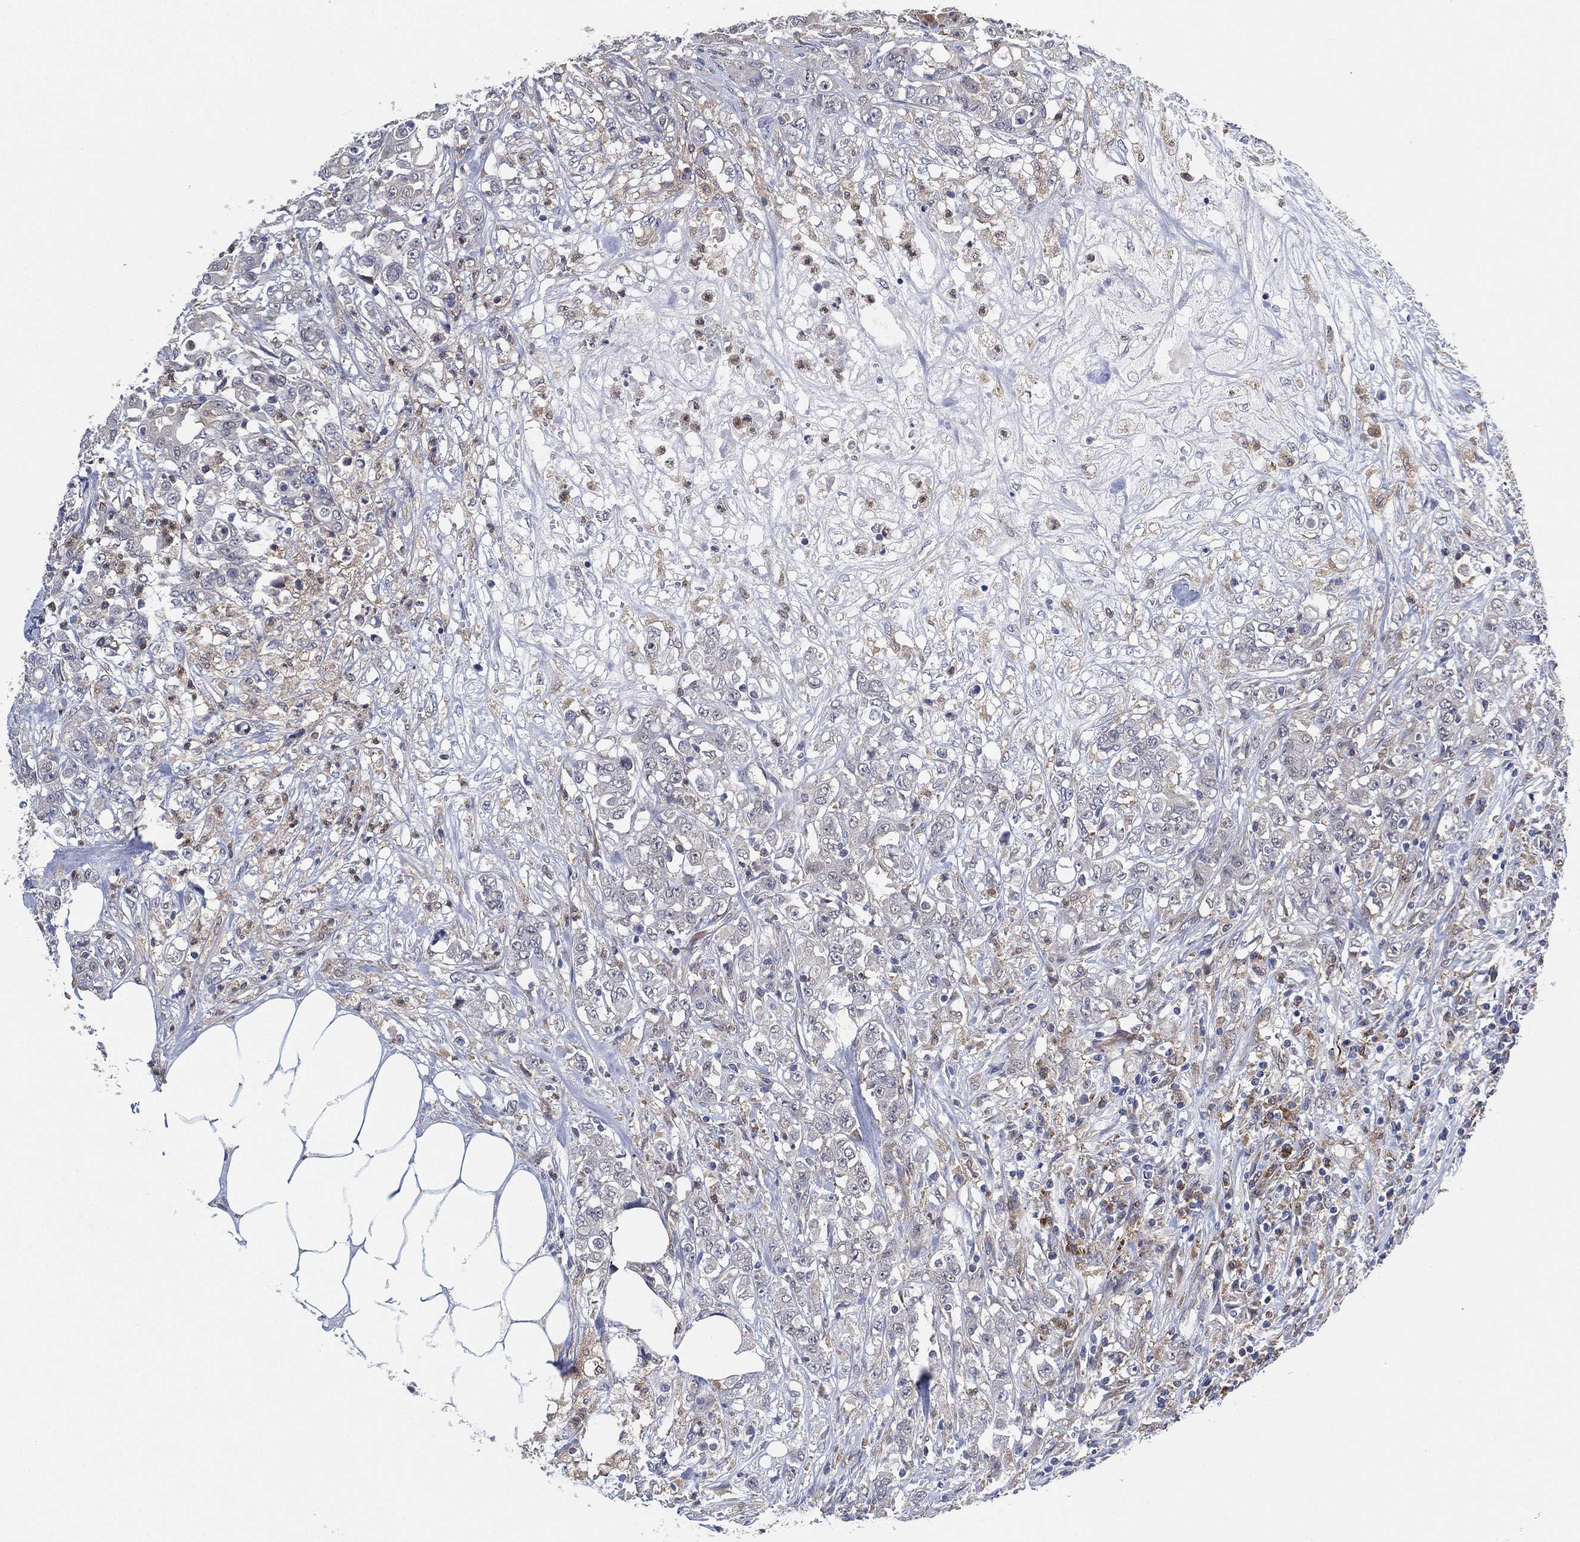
{"staining": {"intensity": "negative", "quantity": "none", "location": "none"}, "tissue": "colorectal cancer", "cell_type": "Tumor cells", "image_type": "cancer", "snomed": [{"axis": "morphology", "description": "Adenocarcinoma, NOS"}, {"axis": "topography", "description": "Colon"}], "caption": "Protein analysis of adenocarcinoma (colorectal) reveals no significant positivity in tumor cells.", "gene": "FES", "patient": {"sex": "female", "age": 48}}